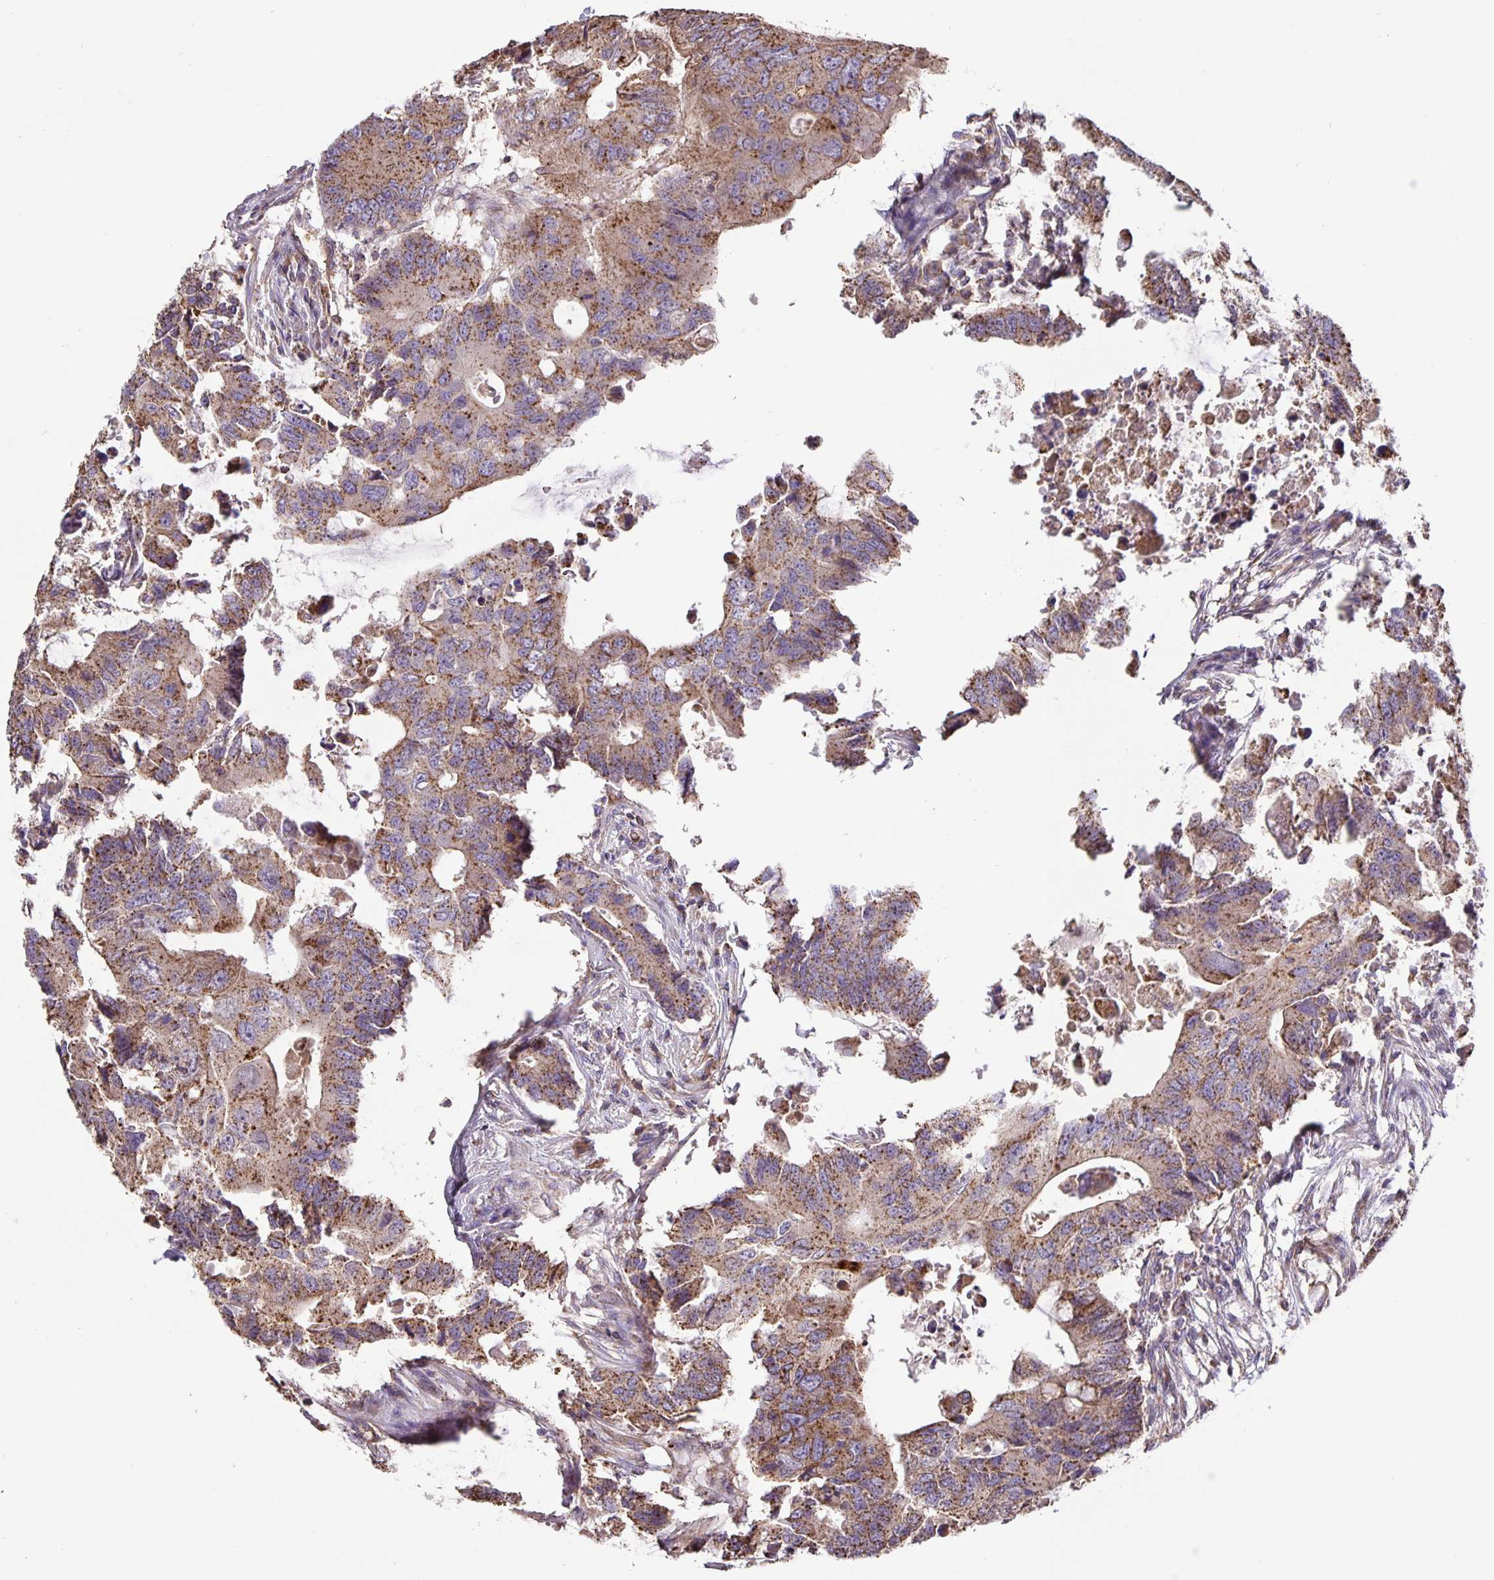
{"staining": {"intensity": "moderate", "quantity": ">75%", "location": "cytoplasmic/membranous"}, "tissue": "colorectal cancer", "cell_type": "Tumor cells", "image_type": "cancer", "snomed": [{"axis": "morphology", "description": "Adenocarcinoma, NOS"}, {"axis": "topography", "description": "Colon"}], "caption": "Immunohistochemistry photomicrograph of neoplastic tissue: human colorectal adenocarcinoma stained using immunohistochemistry (IHC) displays medium levels of moderate protein expression localized specifically in the cytoplasmic/membranous of tumor cells, appearing as a cytoplasmic/membranous brown color.", "gene": "TMEM71", "patient": {"sex": "male", "age": 71}}